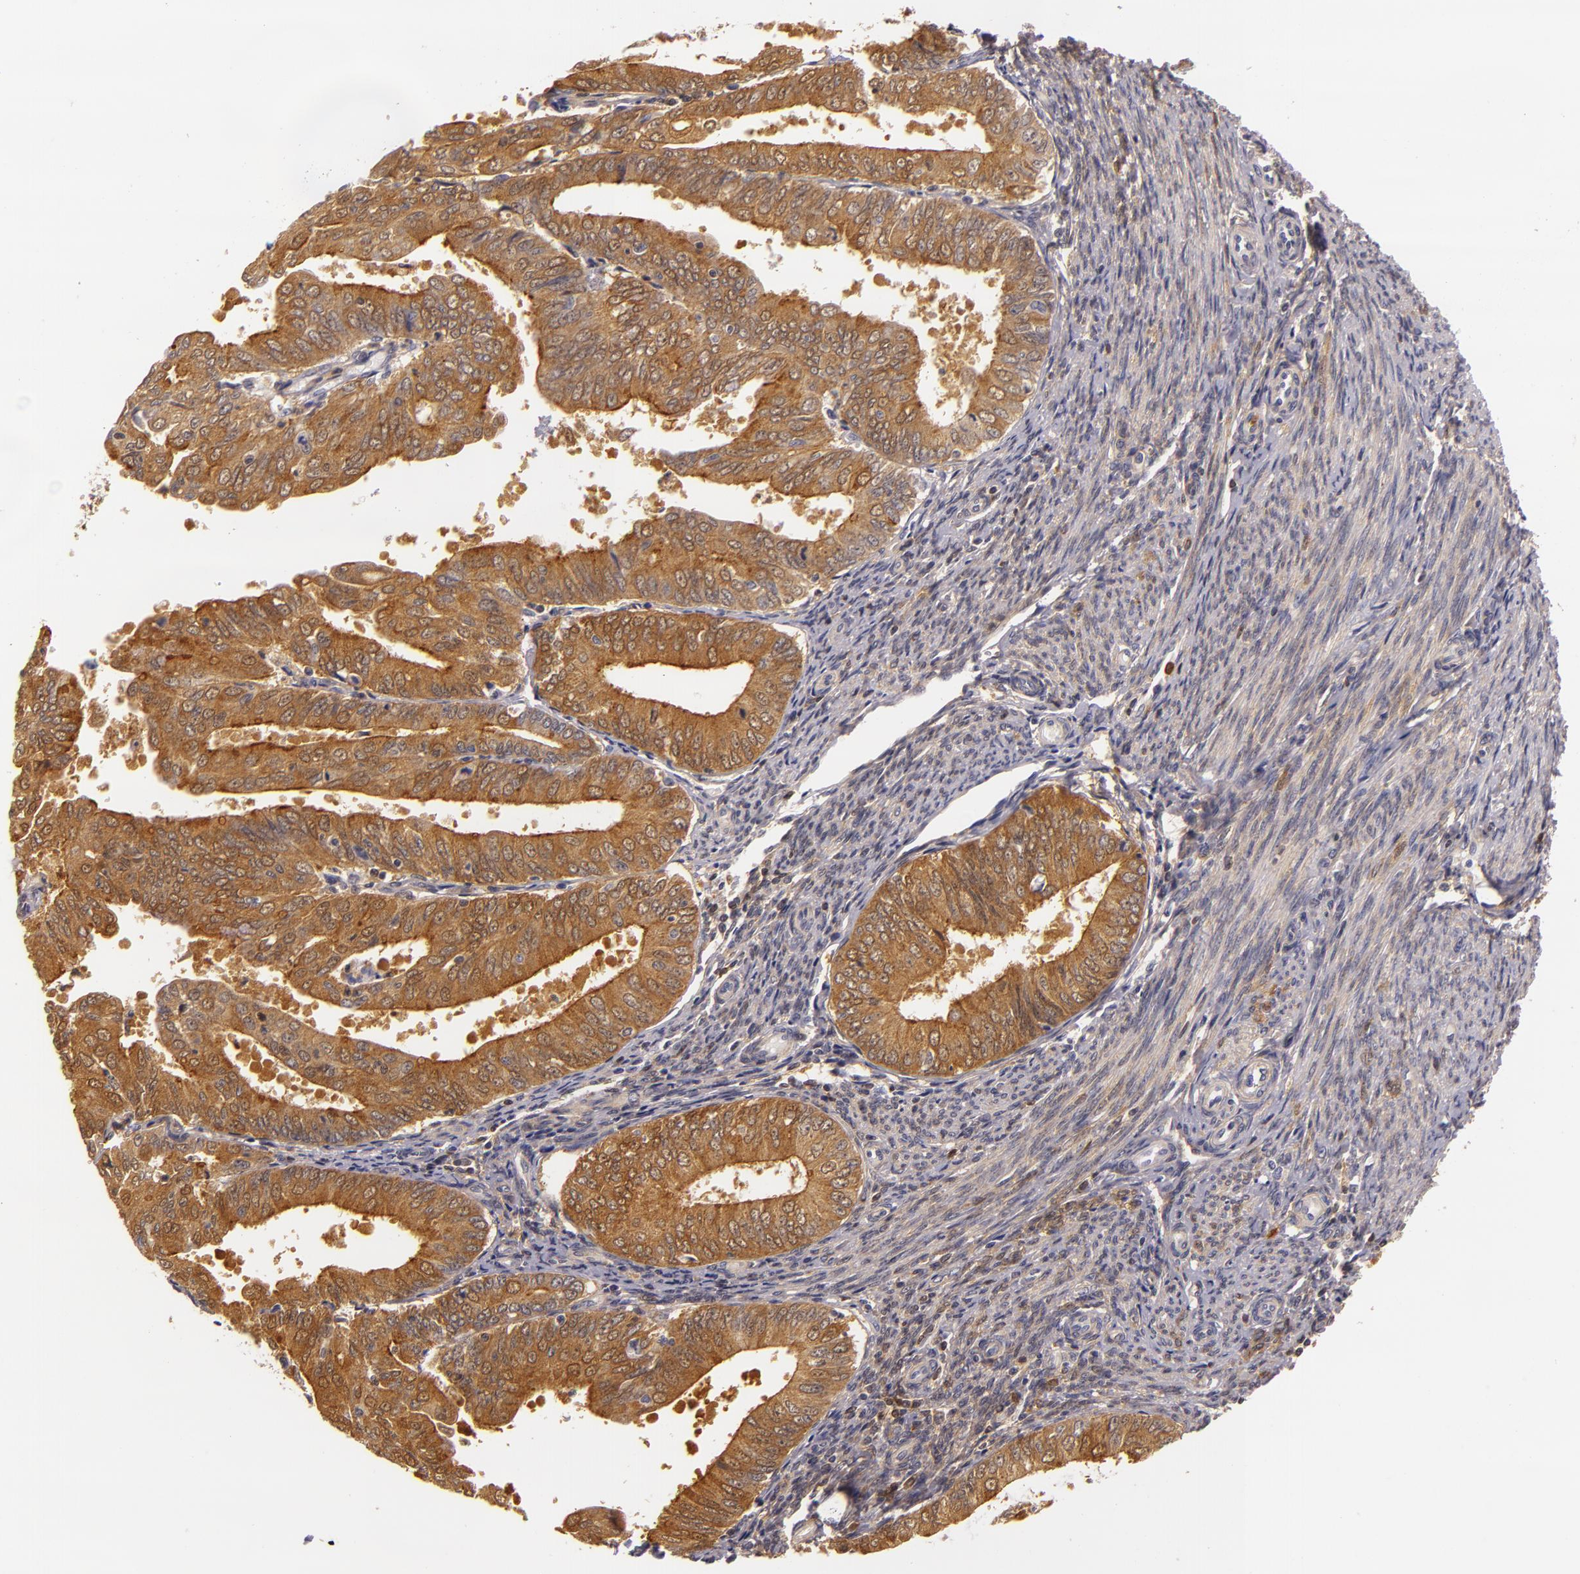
{"staining": {"intensity": "strong", "quantity": ">75%", "location": "nuclear"}, "tissue": "endometrial cancer", "cell_type": "Tumor cells", "image_type": "cancer", "snomed": [{"axis": "morphology", "description": "Adenocarcinoma, NOS"}, {"axis": "topography", "description": "Endometrium"}], "caption": "Endometrial cancer (adenocarcinoma) tissue displays strong nuclear staining in approximately >75% of tumor cells", "gene": "TOM1", "patient": {"sex": "female", "age": 79}}